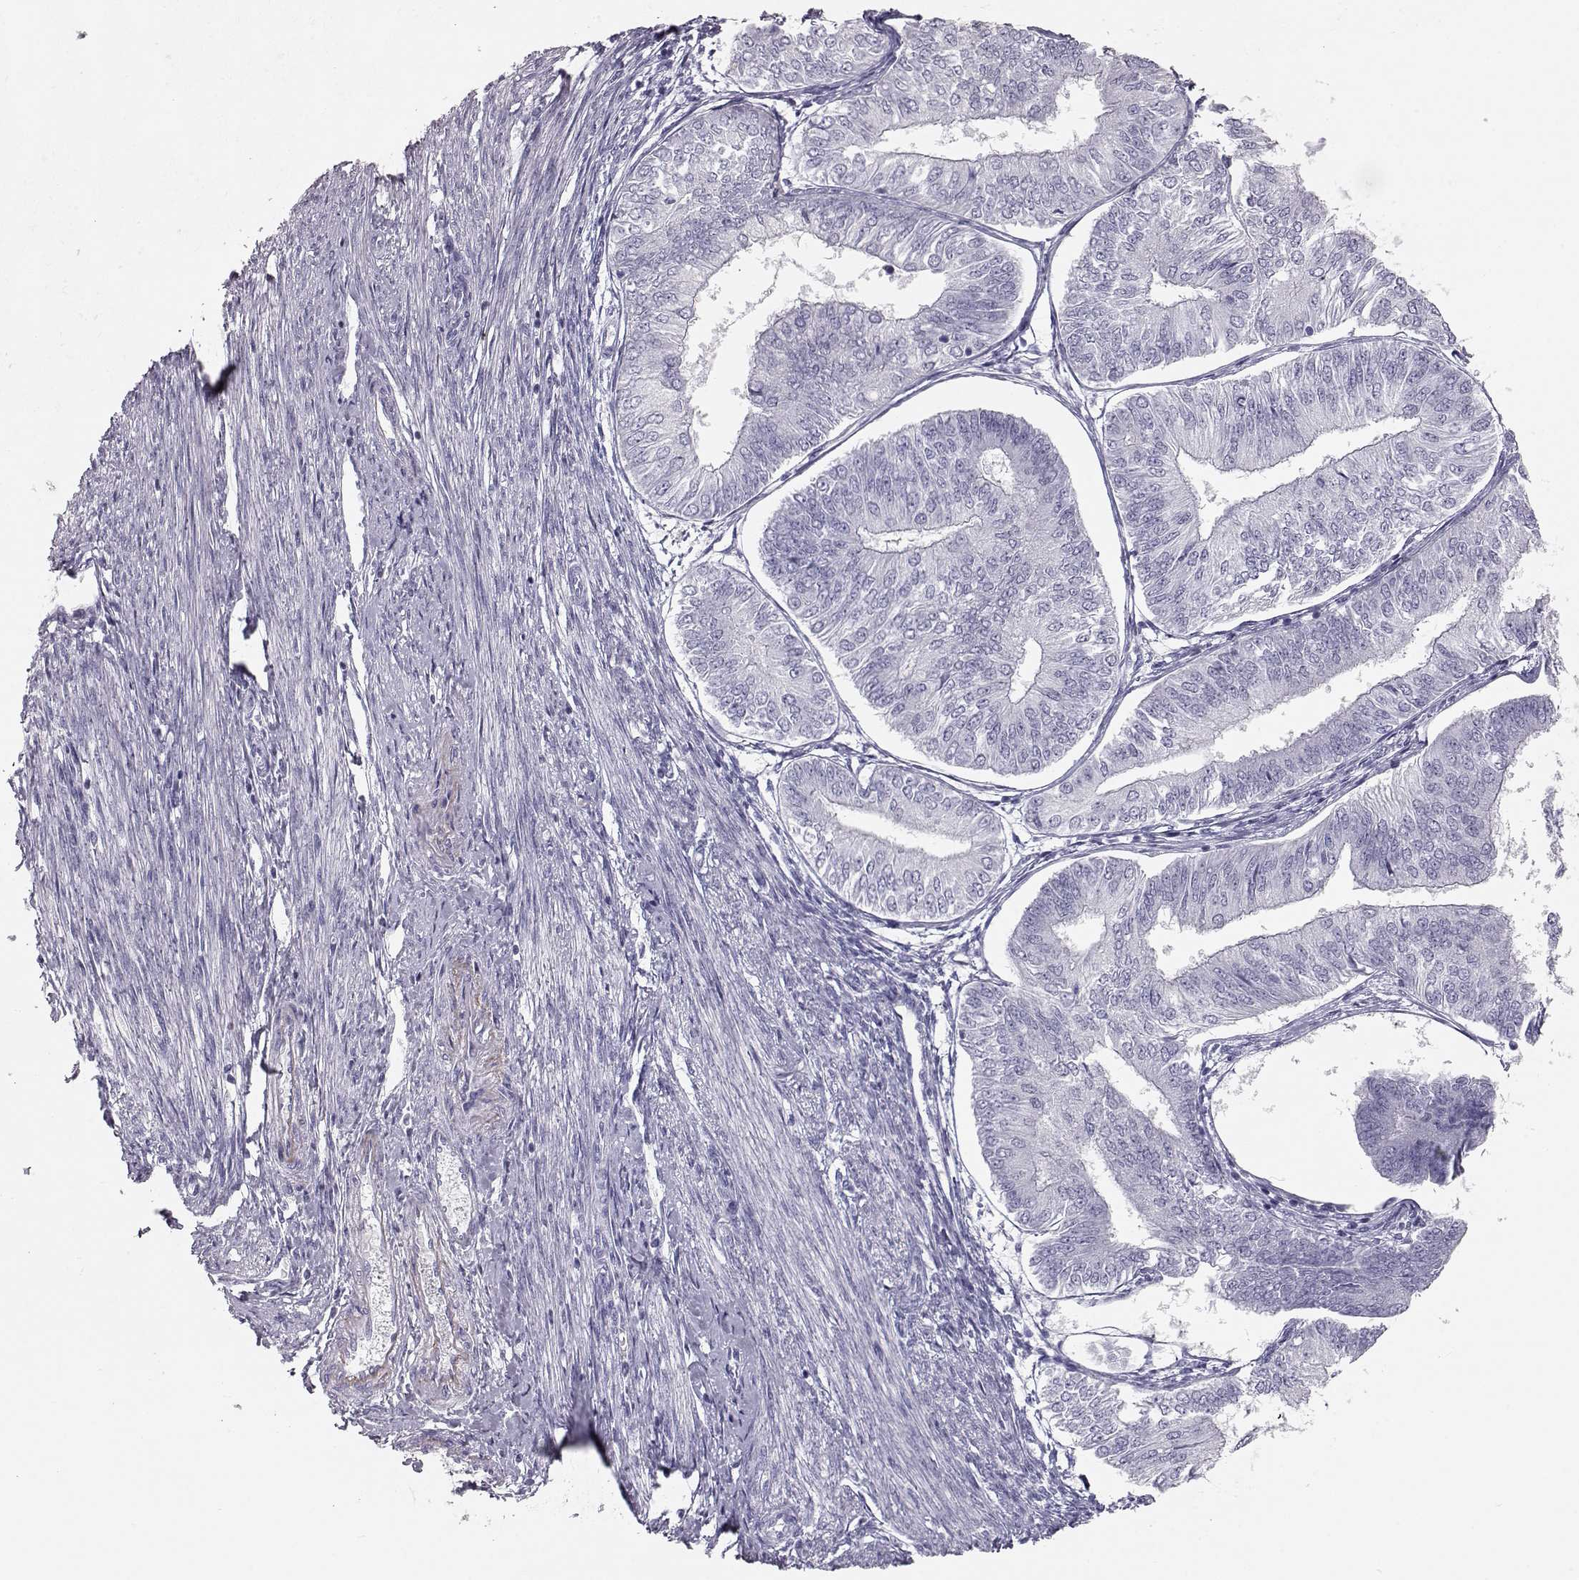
{"staining": {"intensity": "negative", "quantity": "none", "location": "none"}, "tissue": "endometrial cancer", "cell_type": "Tumor cells", "image_type": "cancer", "snomed": [{"axis": "morphology", "description": "Adenocarcinoma, NOS"}, {"axis": "topography", "description": "Endometrium"}], "caption": "Micrograph shows no significant protein staining in tumor cells of endometrial cancer (adenocarcinoma).", "gene": "KRTAP16-1", "patient": {"sex": "female", "age": 58}}